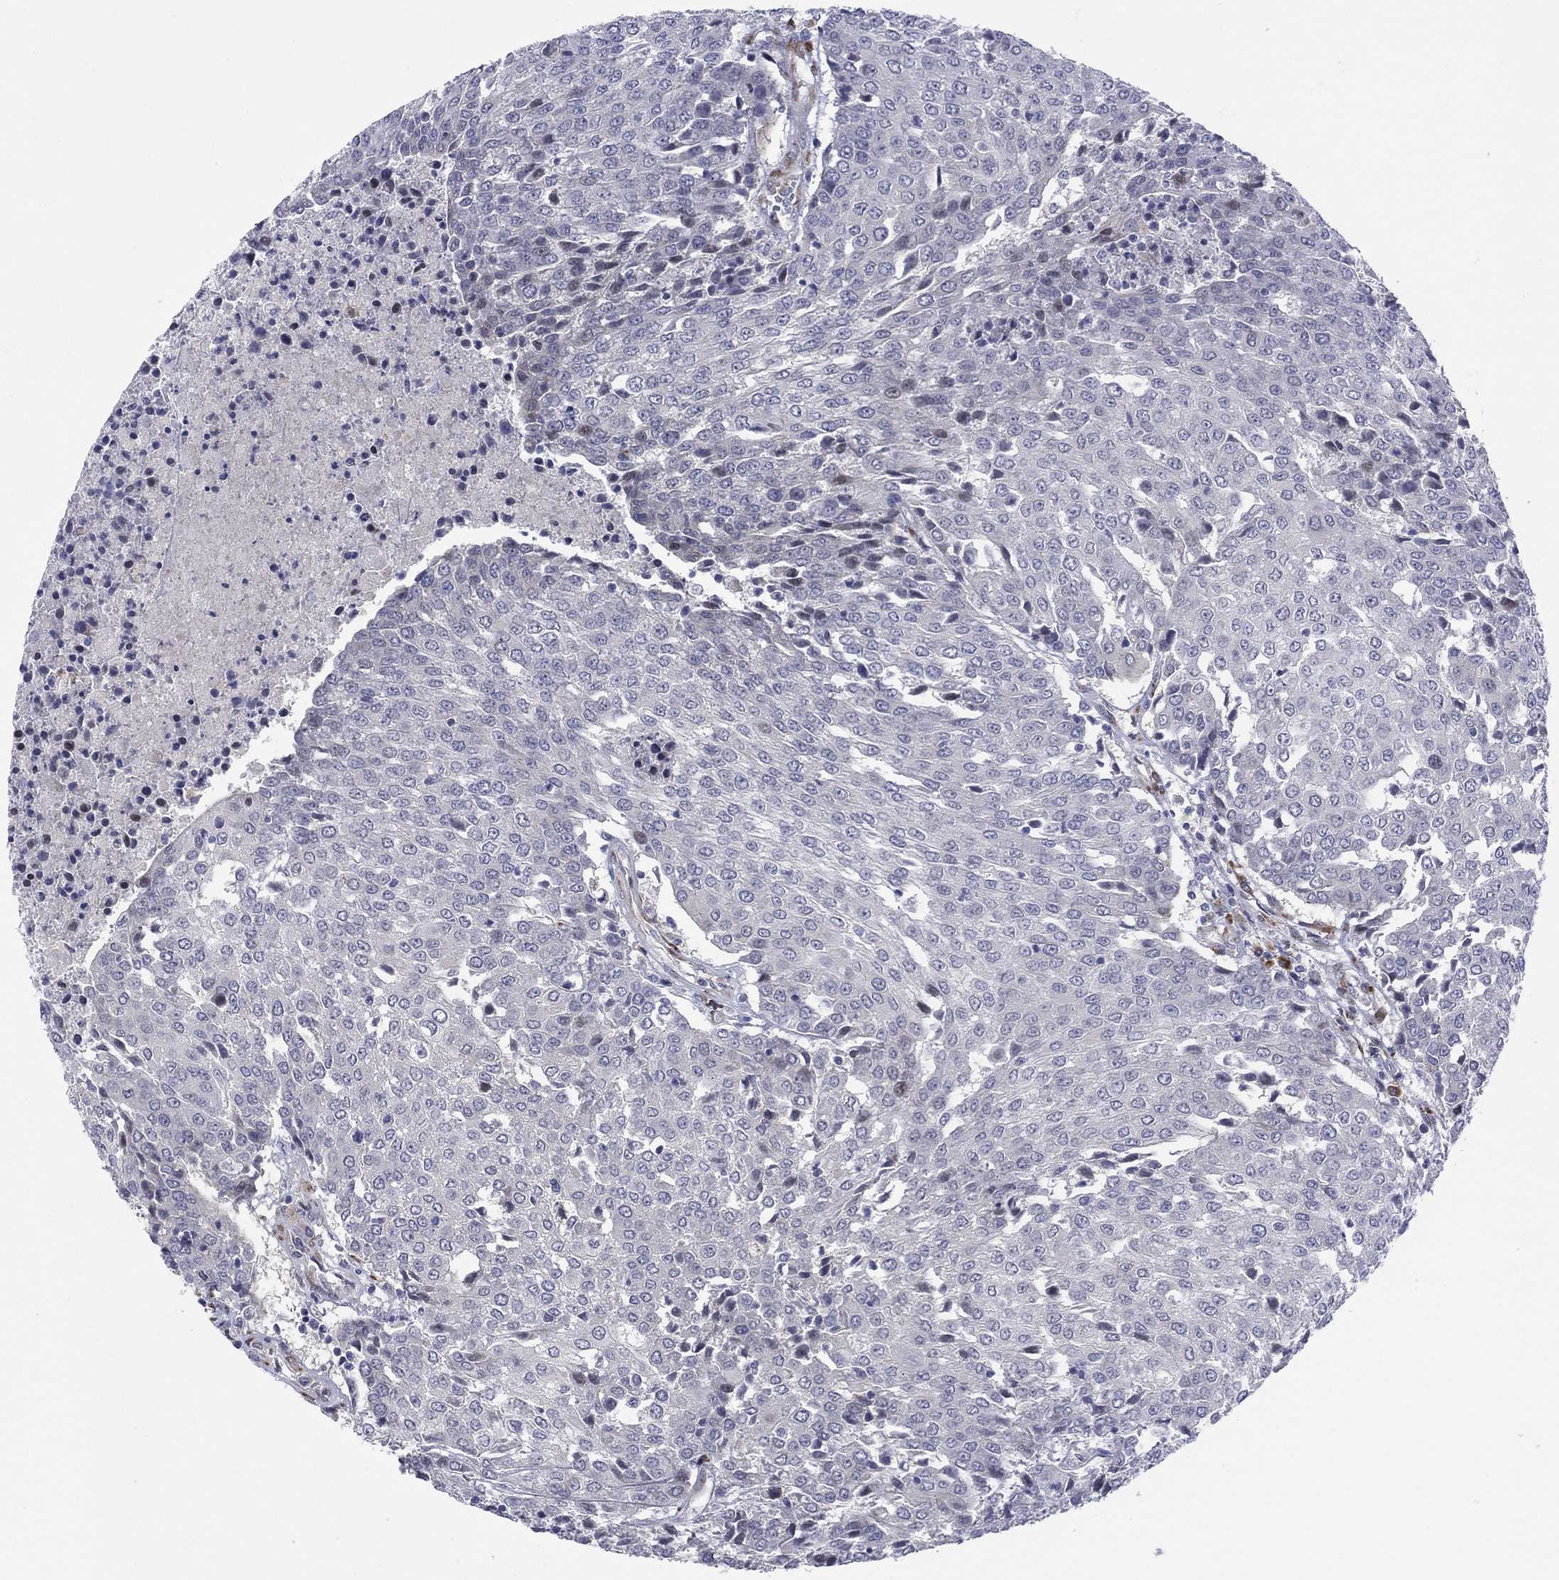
{"staining": {"intensity": "negative", "quantity": "none", "location": "none"}, "tissue": "urothelial cancer", "cell_type": "Tumor cells", "image_type": "cancer", "snomed": [{"axis": "morphology", "description": "Urothelial carcinoma, High grade"}, {"axis": "topography", "description": "Urinary bladder"}], "caption": "Immunohistochemistry (IHC) of human urothelial carcinoma (high-grade) reveals no expression in tumor cells.", "gene": "TTC21B", "patient": {"sex": "female", "age": 85}}